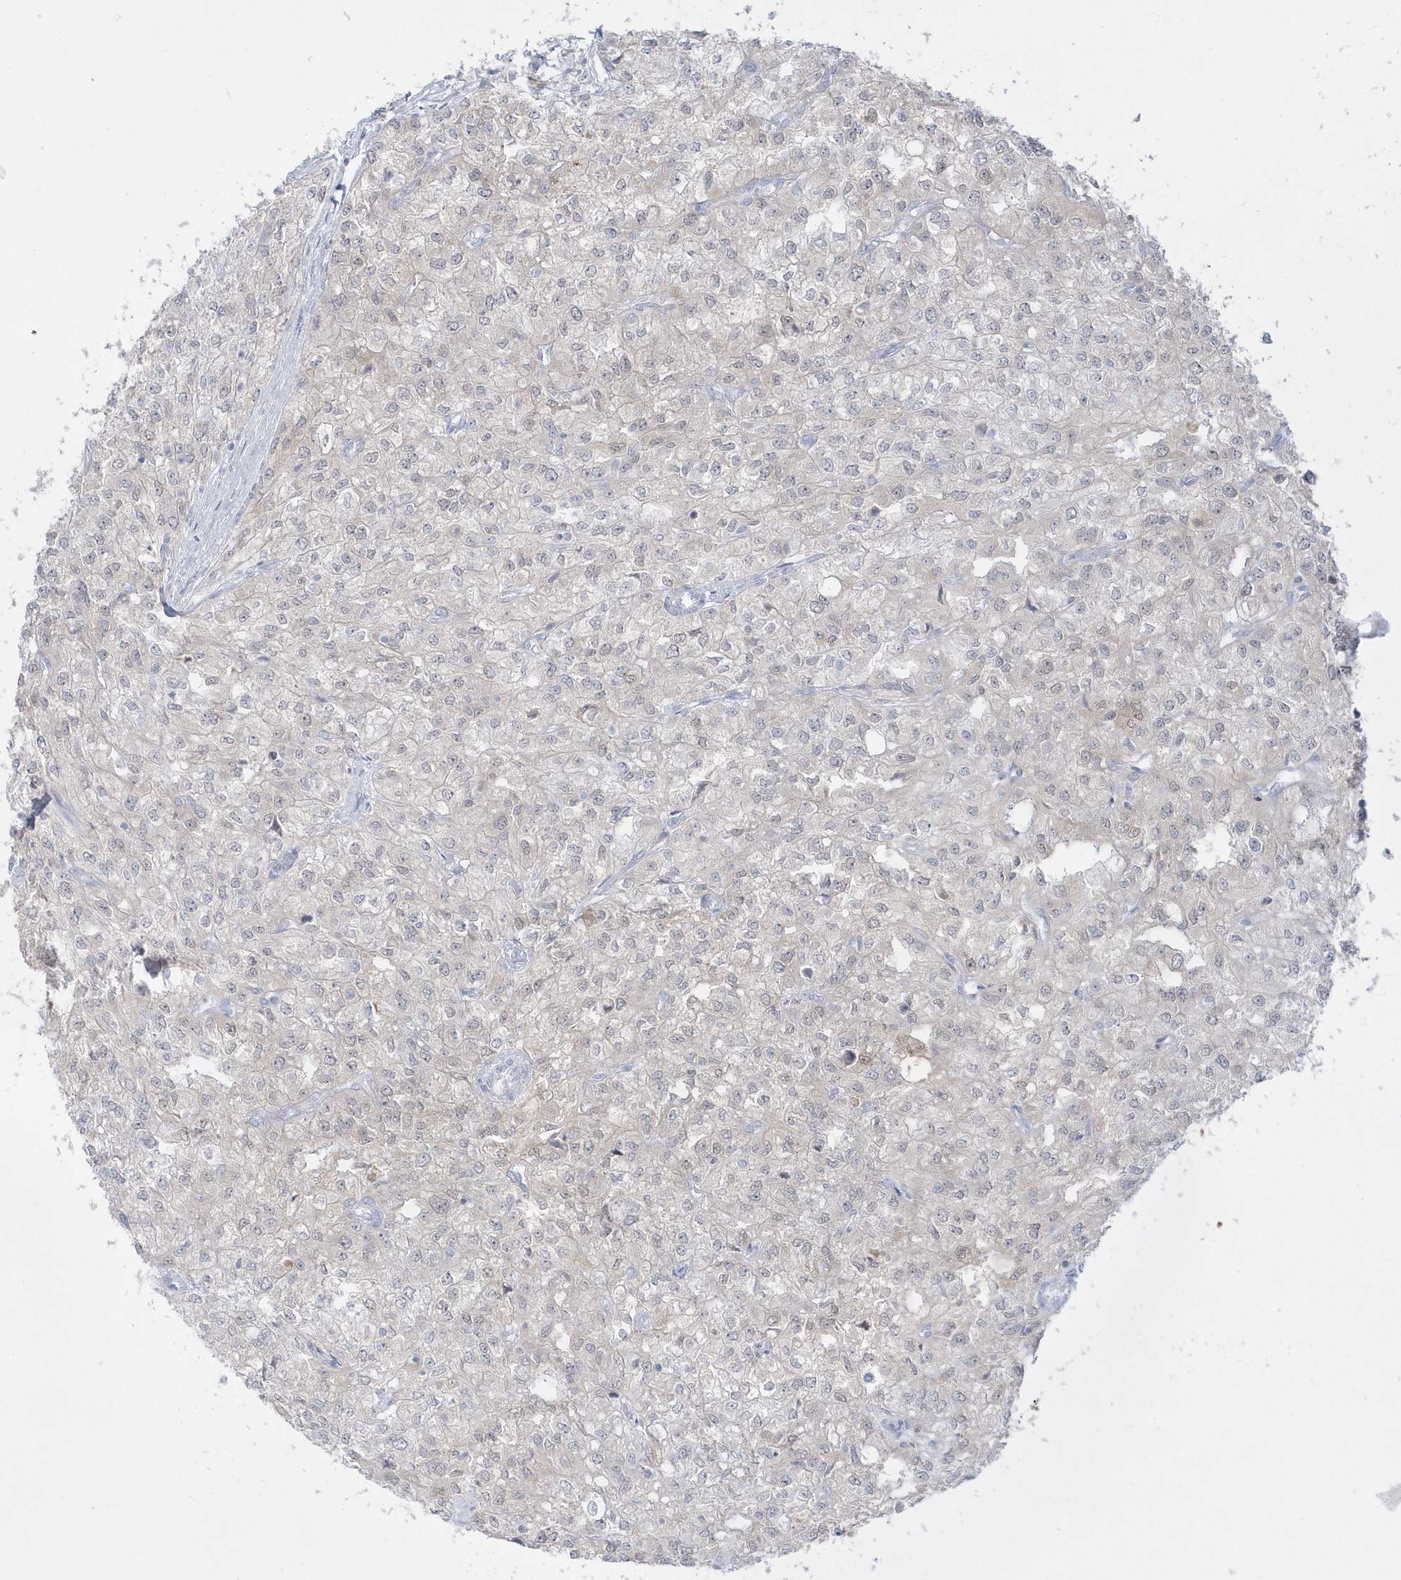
{"staining": {"intensity": "negative", "quantity": "none", "location": "none"}, "tissue": "renal cancer", "cell_type": "Tumor cells", "image_type": "cancer", "snomed": [{"axis": "morphology", "description": "Adenocarcinoma, NOS"}, {"axis": "topography", "description": "Kidney"}], "caption": "The photomicrograph reveals no staining of tumor cells in renal cancer (adenocarcinoma).", "gene": "PCBD1", "patient": {"sex": "female", "age": 54}}